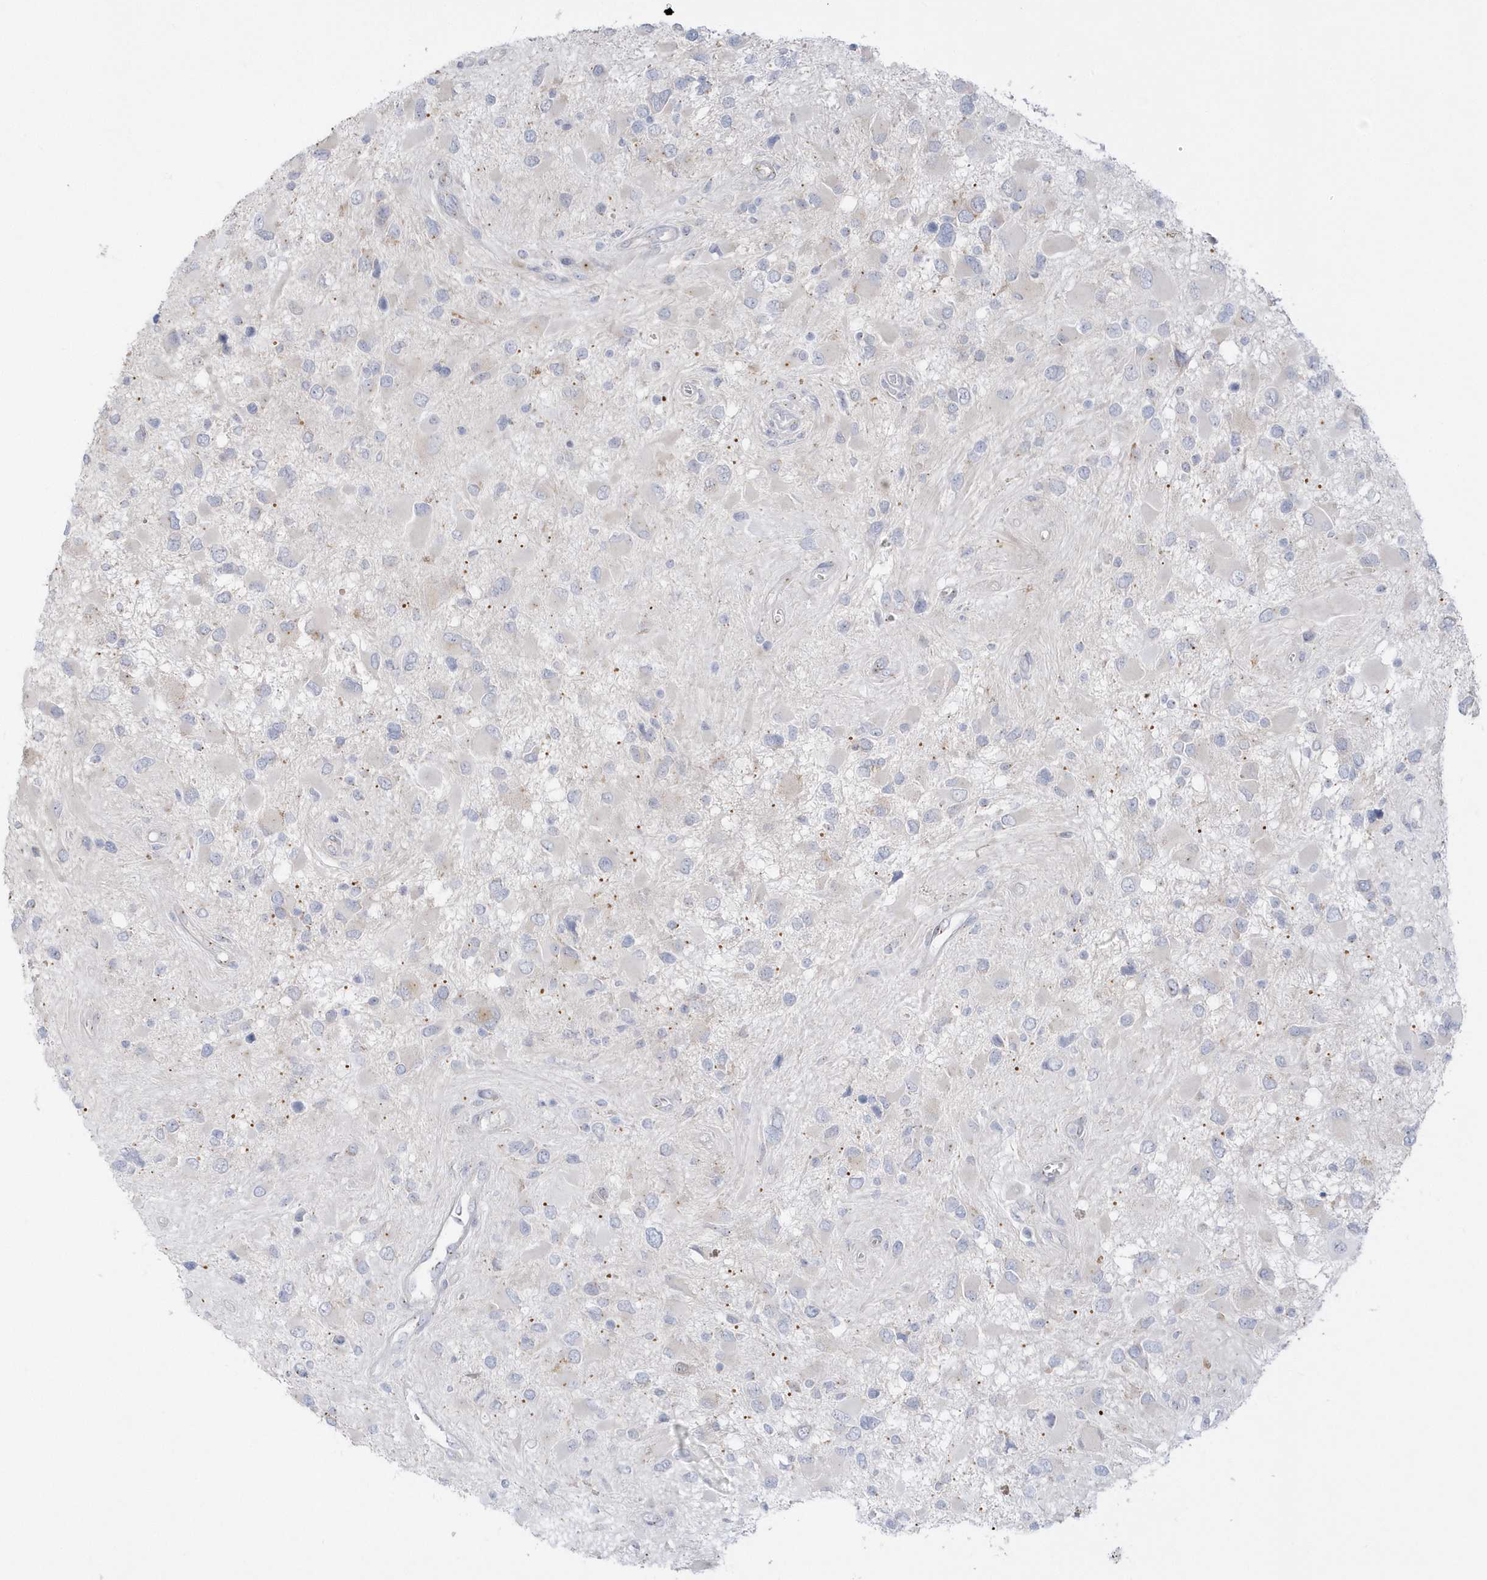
{"staining": {"intensity": "negative", "quantity": "none", "location": "none"}, "tissue": "glioma", "cell_type": "Tumor cells", "image_type": "cancer", "snomed": [{"axis": "morphology", "description": "Glioma, malignant, High grade"}, {"axis": "topography", "description": "Brain"}], "caption": "The photomicrograph shows no significant positivity in tumor cells of glioma.", "gene": "SEMA3D", "patient": {"sex": "male", "age": 53}}